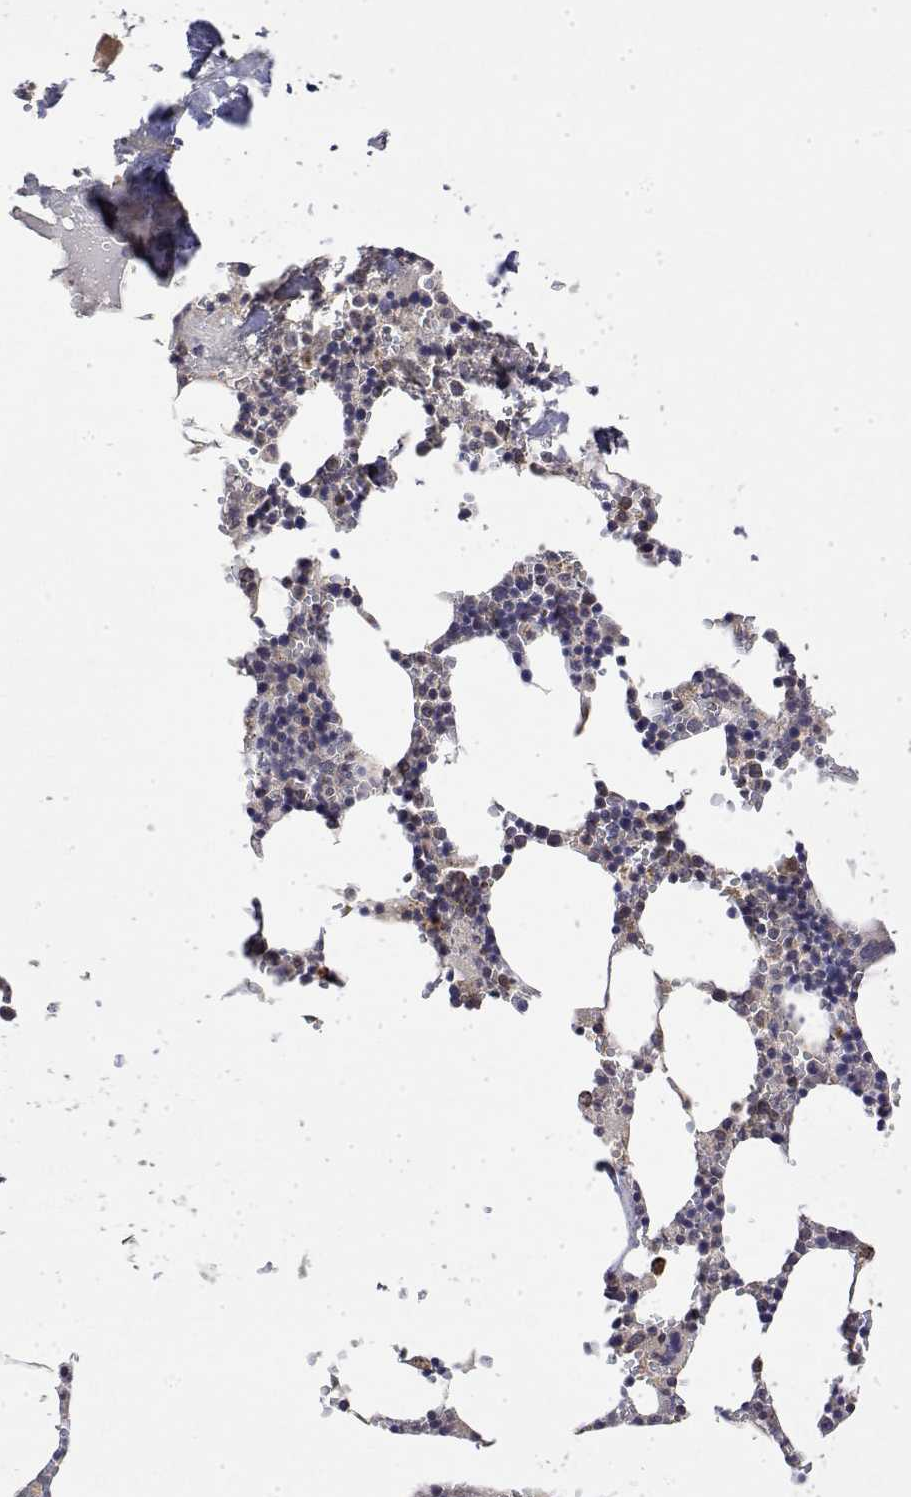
{"staining": {"intensity": "negative", "quantity": "none", "location": "none"}, "tissue": "bone marrow", "cell_type": "Hematopoietic cells", "image_type": "normal", "snomed": [{"axis": "morphology", "description": "Normal tissue, NOS"}, {"axis": "topography", "description": "Bone marrow"}], "caption": "Benign bone marrow was stained to show a protein in brown. There is no significant expression in hematopoietic cells.", "gene": "GADD45GIP1", "patient": {"sex": "male", "age": 54}}